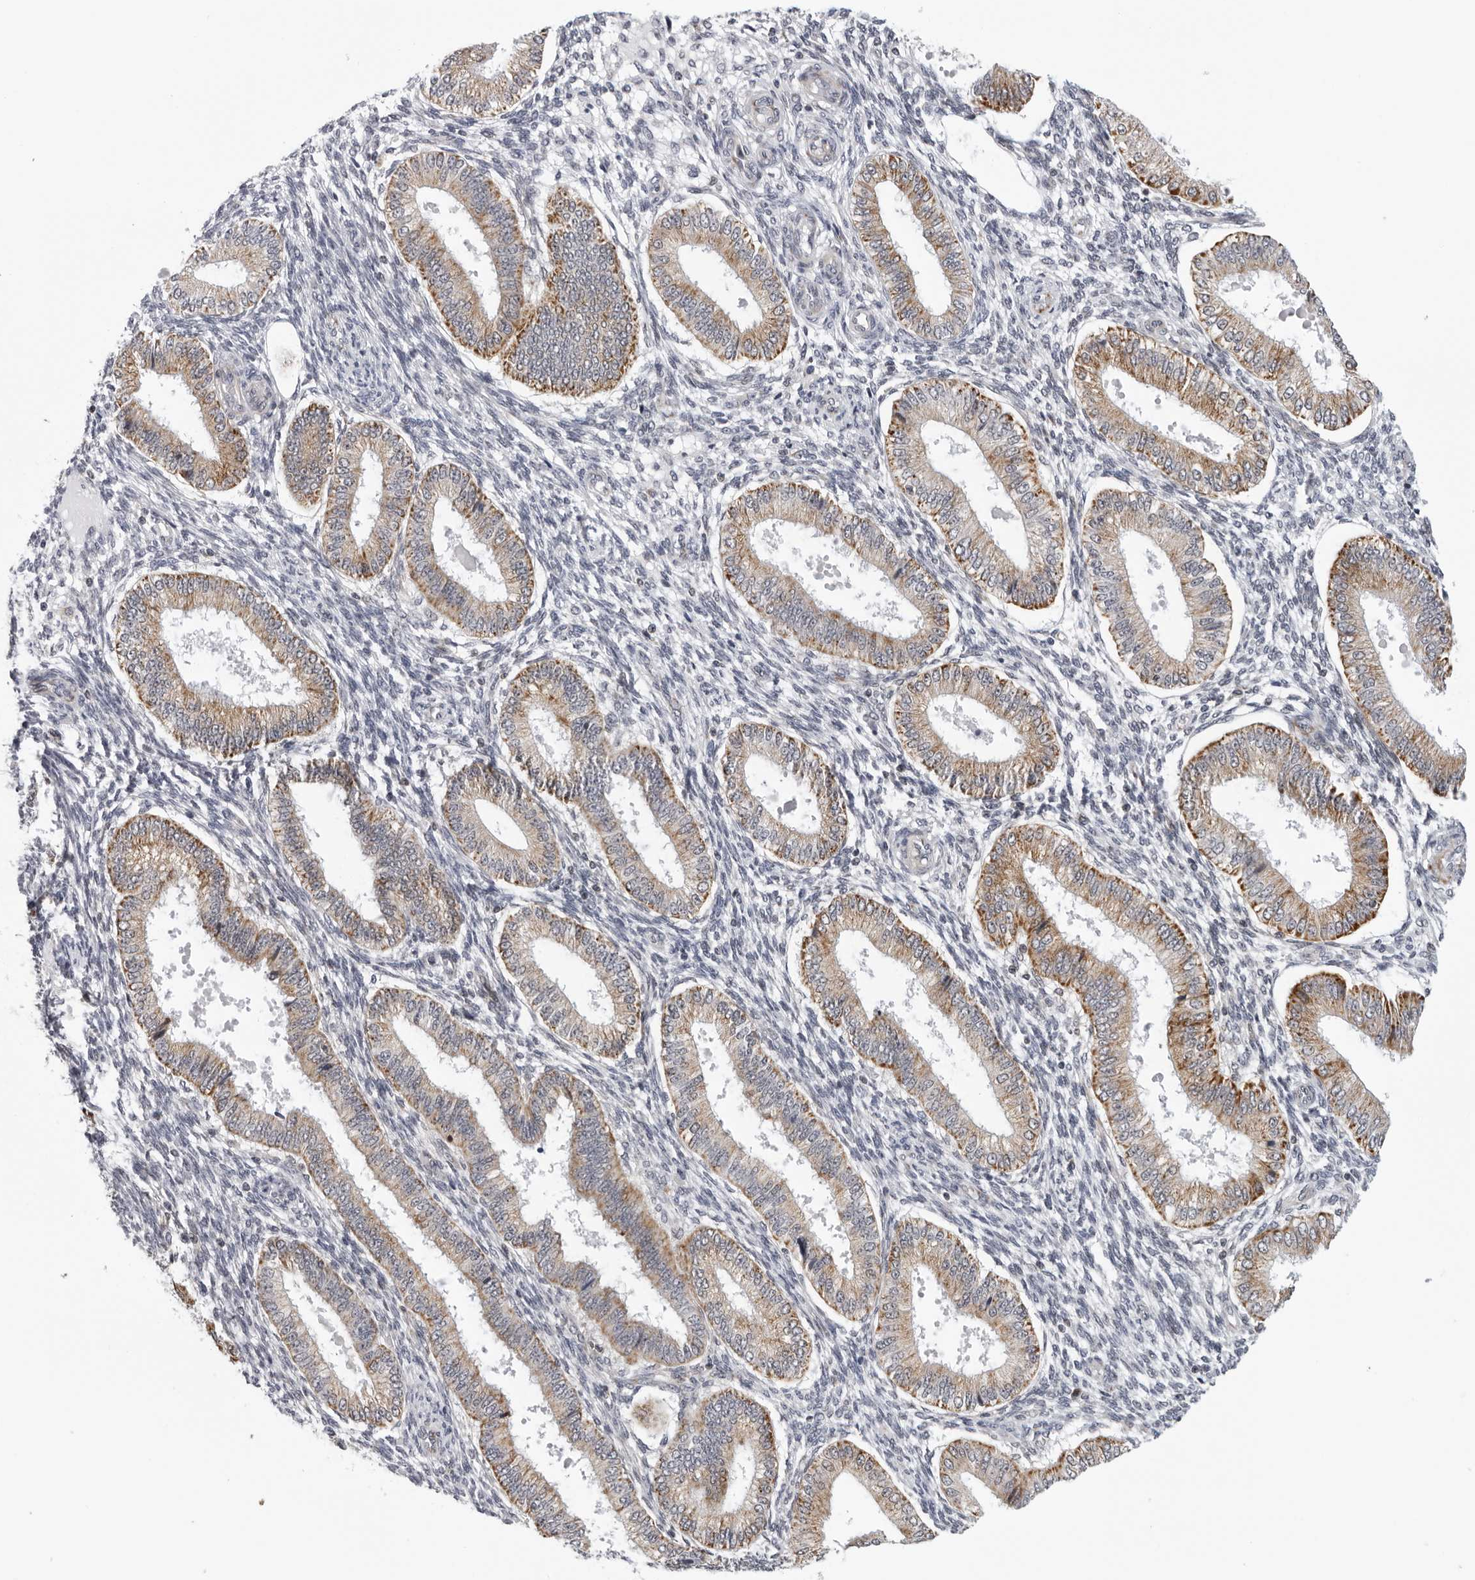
{"staining": {"intensity": "weak", "quantity": "<25%", "location": "cytoplasmic/membranous"}, "tissue": "endometrium", "cell_type": "Cells in endometrial stroma", "image_type": "normal", "snomed": [{"axis": "morphology", "description": "Normal tissue, NOS"}, {"axis": "topography", "description": "Endometrium"}], "caption": "This is an immunohistochemistry image of unremarkable human endometrium. There is no positivity in cells in endometrial stroma.", "gene": "CPT2", "patient": {"sex": "female", "age": 39}}